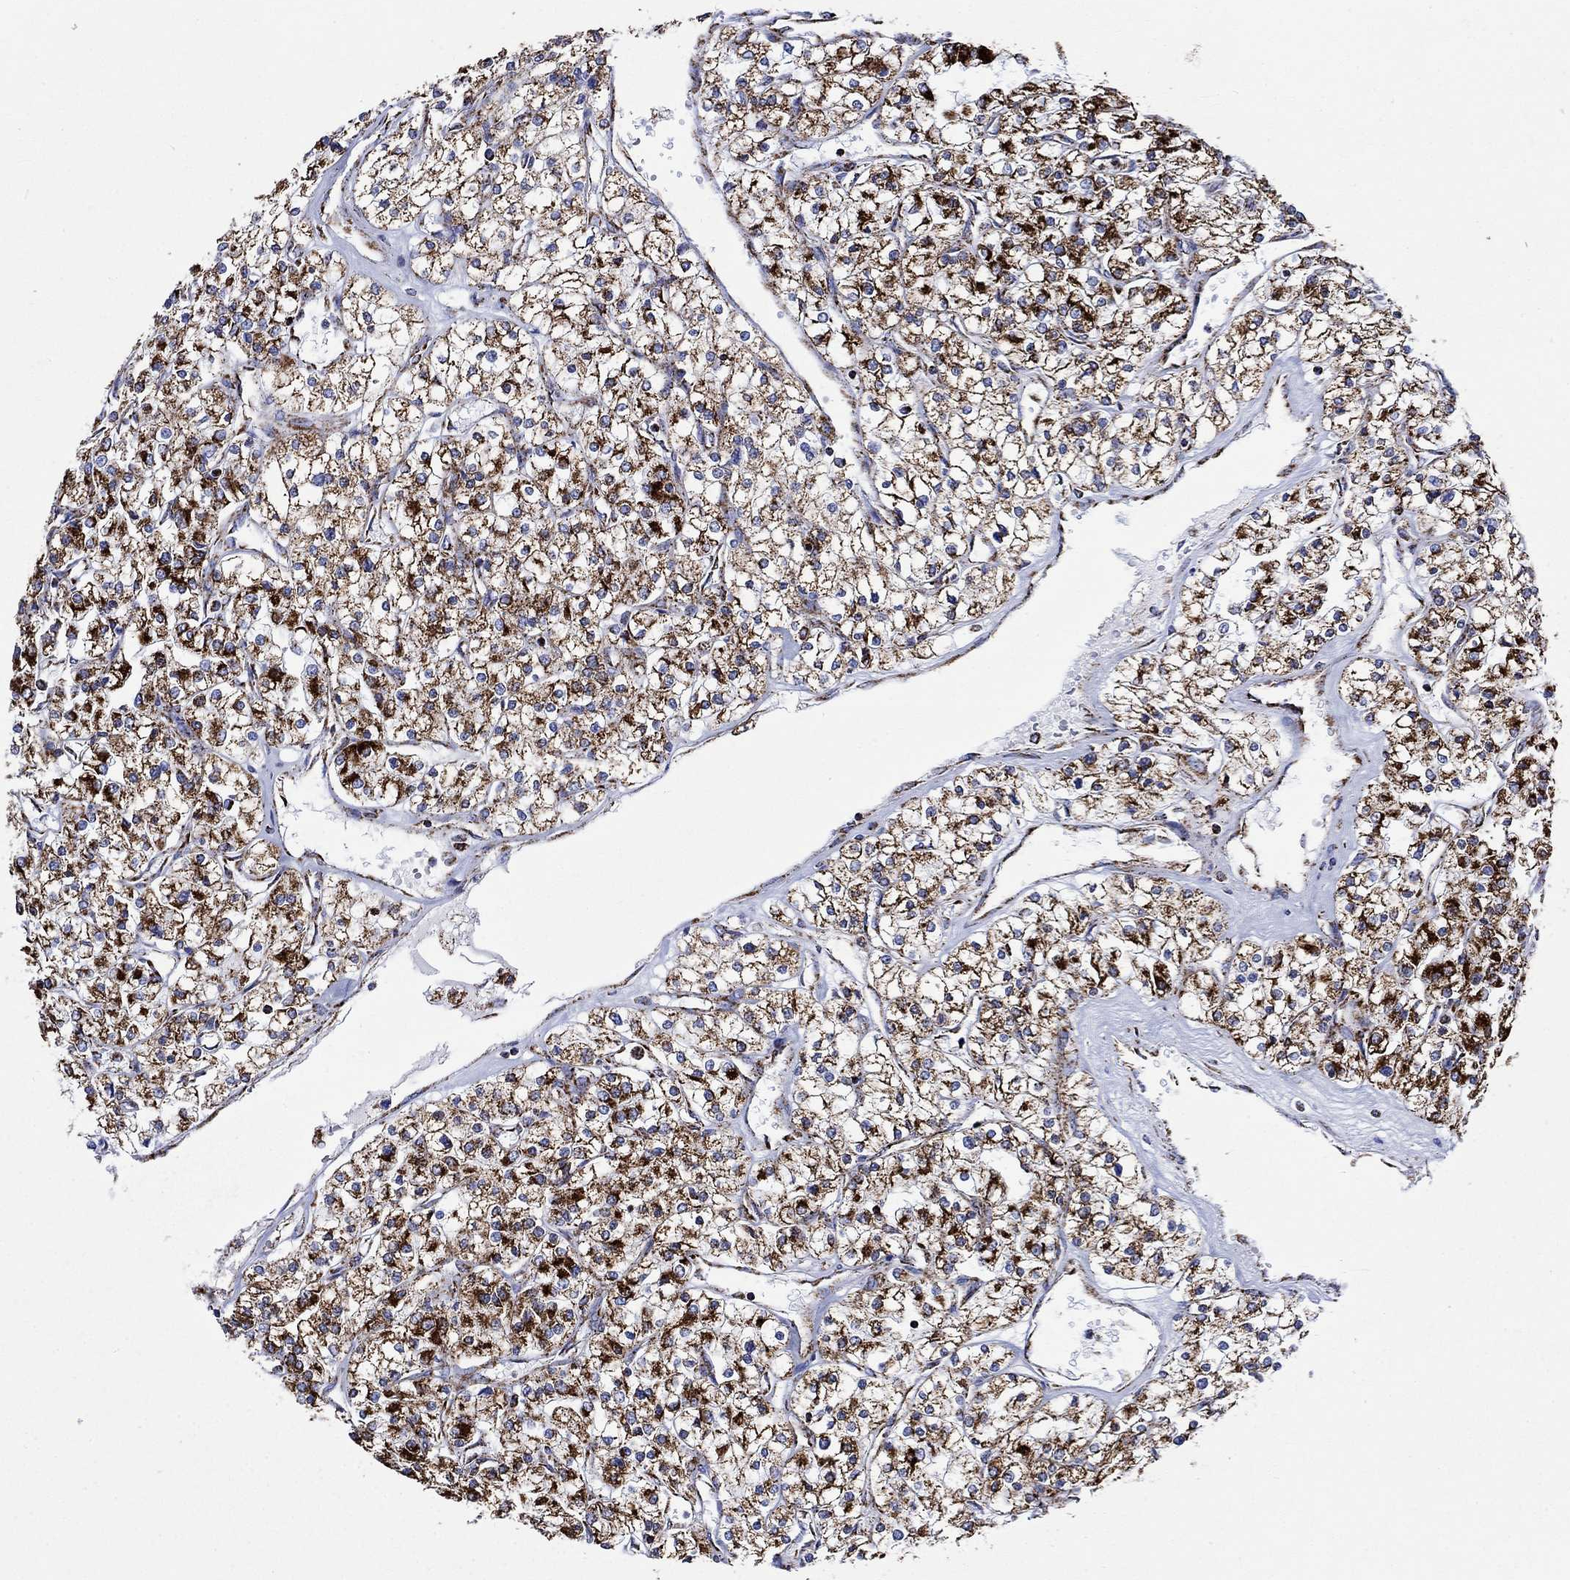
{"staining": {"intensity": "strong", "quantity": "25%-75%", "location": "cytoplasmic/membranous"}, "tissue": "renal cancer", "cell_type": "Tumor cells", "image_type": "cancer", "snomed": [{"axis": "morphology", "description": "Adenocarcinoma, NOS"}, {"axis": "topography", "description": "Kidney"}], "caption": "Immunohistochemical staining of human renal cancer (adenocarcinoma) reveals strong cytoplasmic/membranous protein staining in approximately 25%-75% of tumor cells.", "gene": "RCE1", "patient": {"sex": "male", "age": 80}}